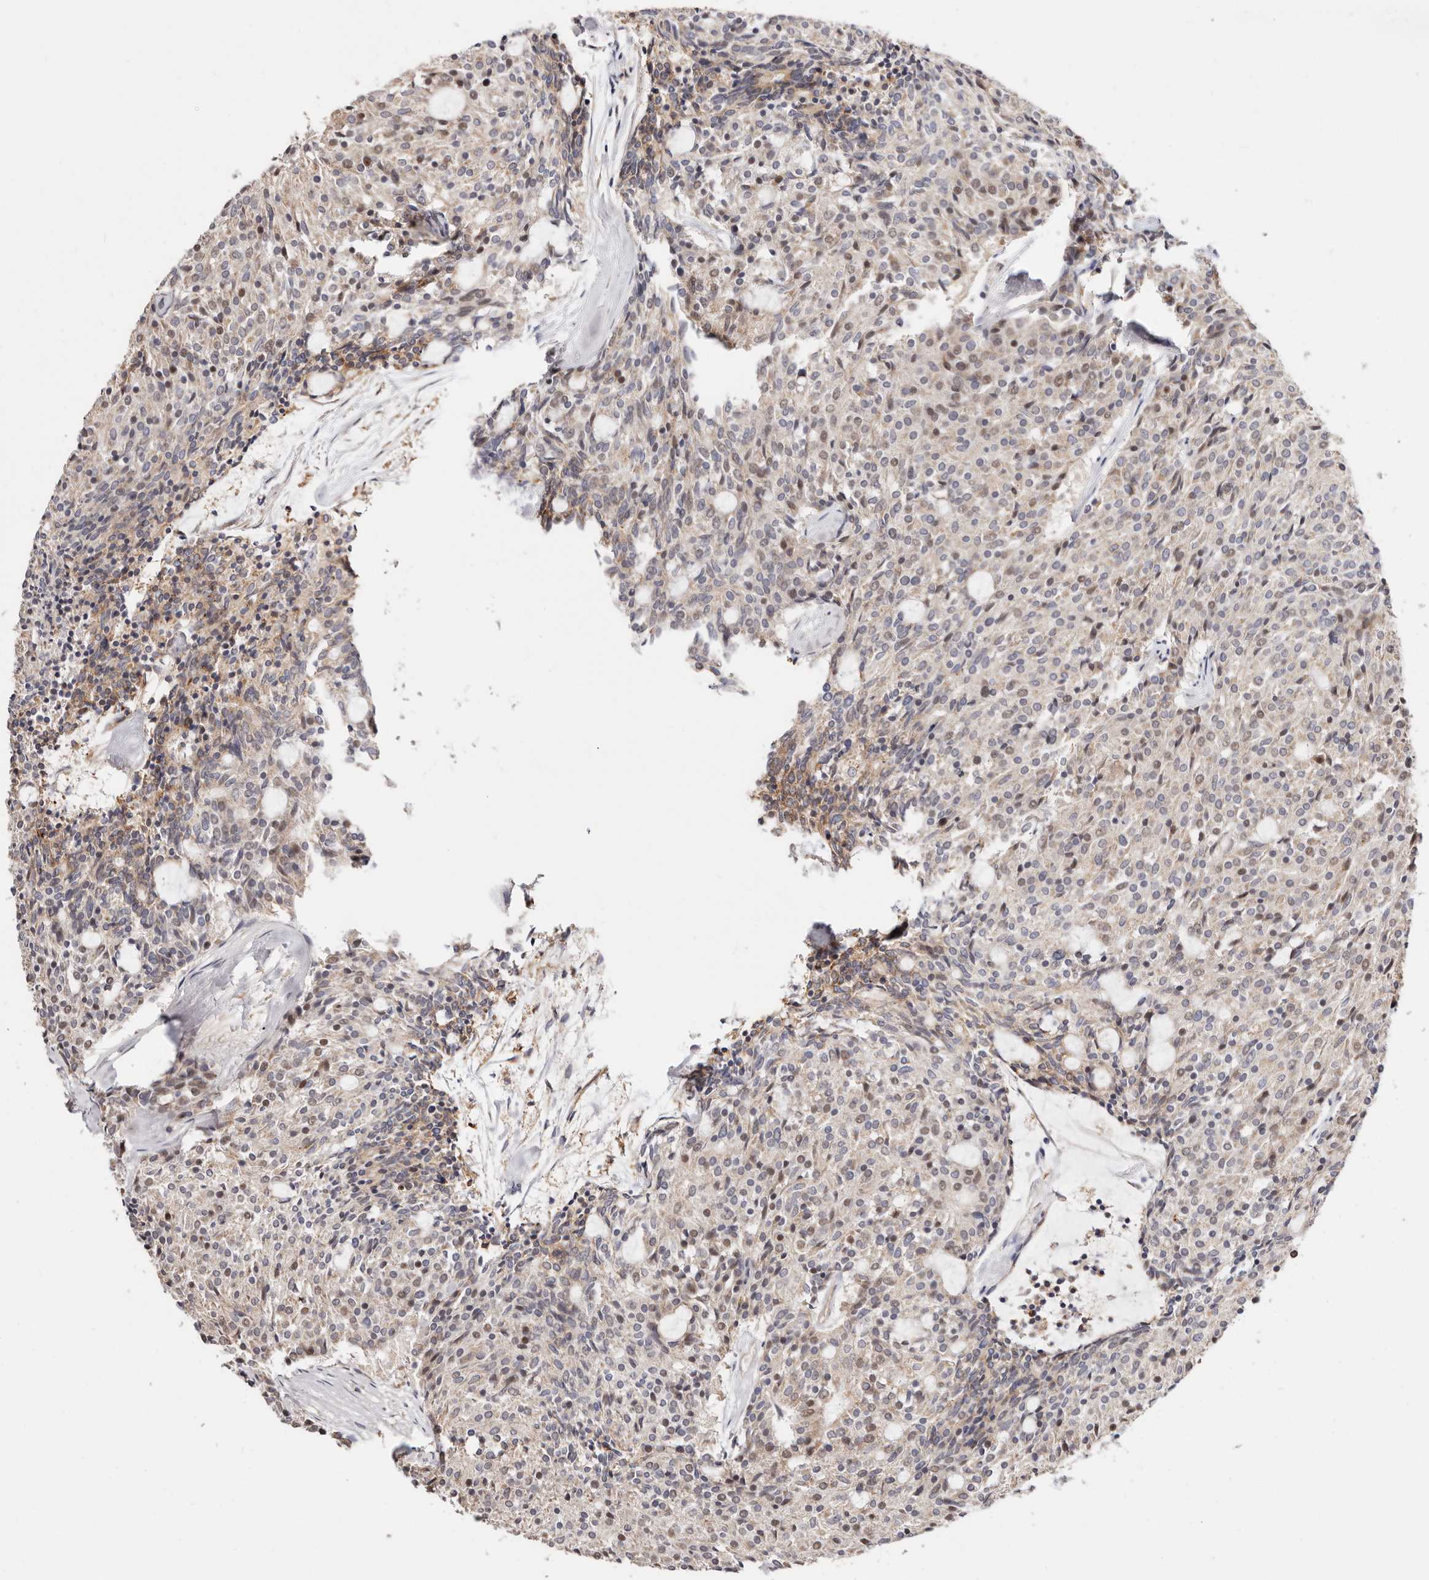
{"staining": {"intensity": "weak", "quantity": "<25%", "location": "cytoplasmic/membranous"}, "tissue": "carcinoid", "cell_type": "Tumor cells", "image_type": "cancer", "snomed": [{"axis": "morphology", "description": "Carcinoid, malignant, NOS"}, {"axis": "topography", "description": "Pancreas"}], "caption": "This histopathology image is of carcinoid stained with immunohistochemistry to label a protein in brown with the nuclei are counter-stained blue. There is no positivity in tumor cells. (Stains: DAB (3,3'-diaminobenzidine) IHC with hematoxylin counter stain, Microscopy: brightfield microscopy at high magnification).", "gene": "USP33", "patient": {"sex": "female", "age": 54}}